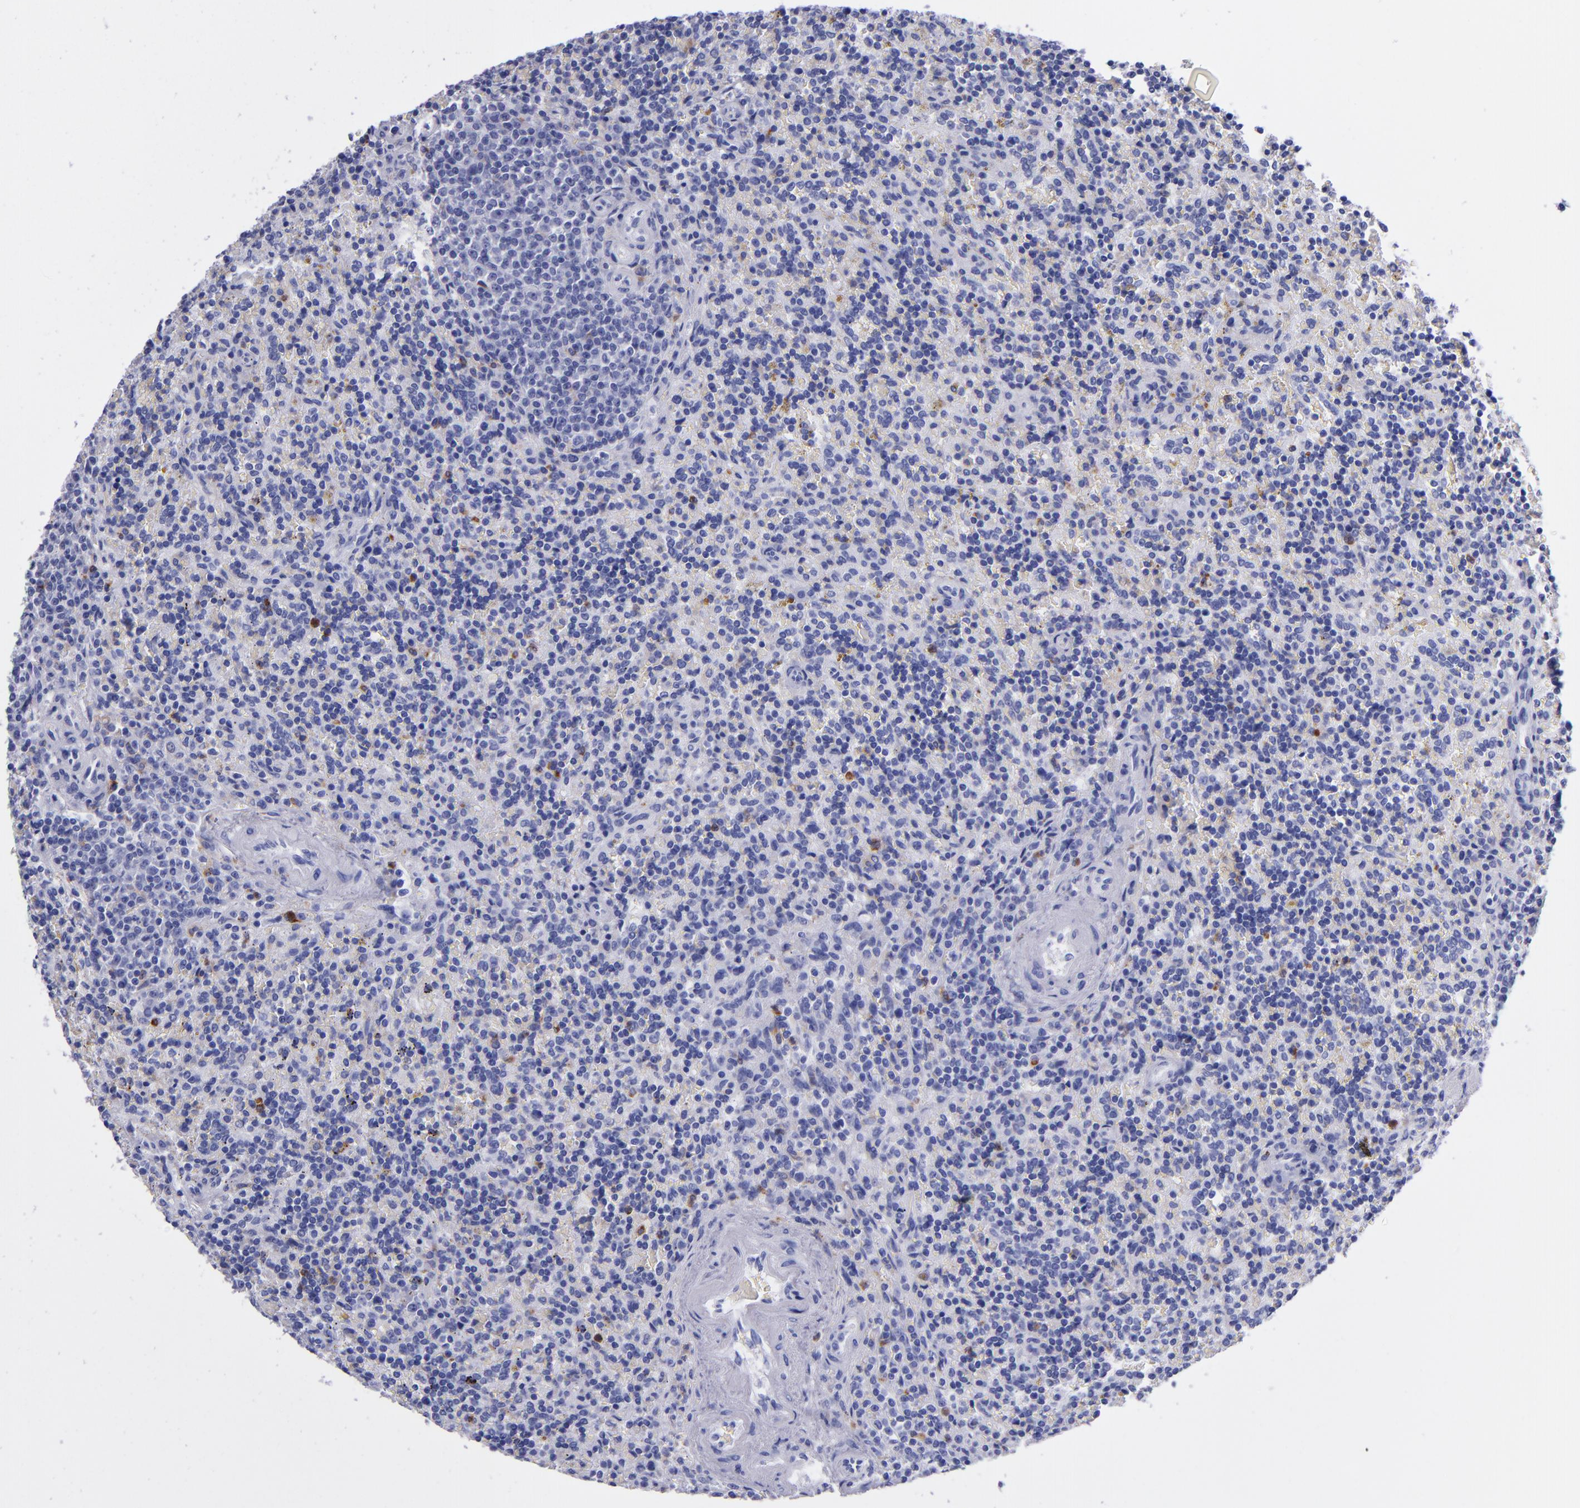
{"staining": {"intensity": "negative", "quantity": "none", "location": "none"}, "tissue": "lymphoma", "cell_type": "Tumor cells", "image_type": "cancer", "snomed": [{"axis": "morphology", "description": "Malignant lymphoma, non-Hodgkin's type, Low grade"}, {"axis": "topography", "description": "Spleen"}], "caption": "Immunohistochemistry photomicrograph of neoplastic tissue: malignant lymphoma, non-Hodgkin's type (low-grade) stained with DAB shows no significant protein staining in tumor cells.", "gene": "CR1", "patient": {"sex": "male", "age": 67}}